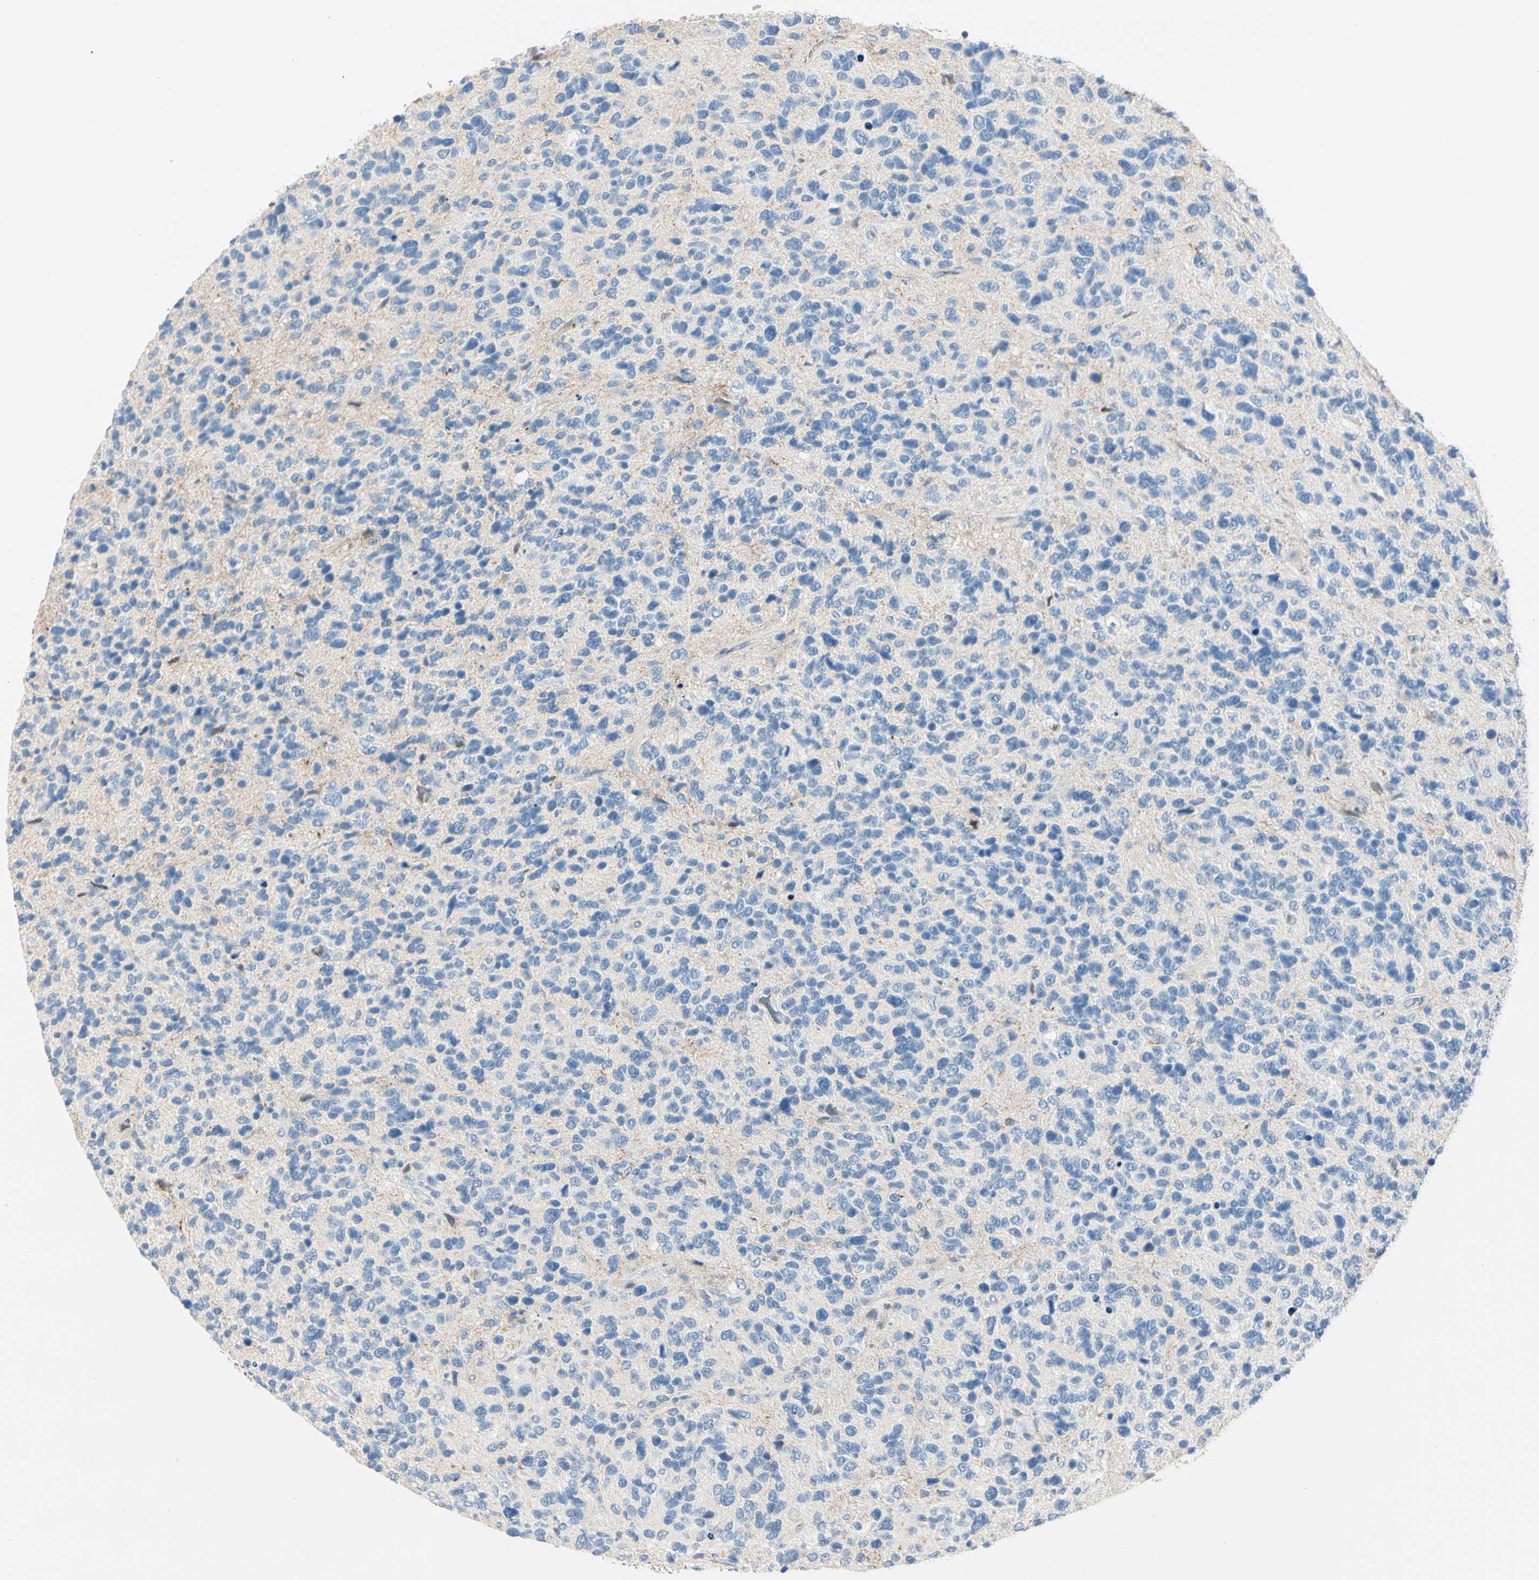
{"staining": {"intensity": "negative", "quantity": "none", "location": "none"}, "tissue": "glioma", "cell_type": "Tumor cells", "image_type": "cancer", "snomed": [{"axis": "morphology", "description": "Glioma, malignant, High grade"}, {"axis": "topography", "description": "Brain"}], "caption": "Immunohistochemistry of human malignant glioma (high-grade) shows no staining in tumor cells.", "gene": "CA1", "patient": {"sex": "female", "age": 58}}